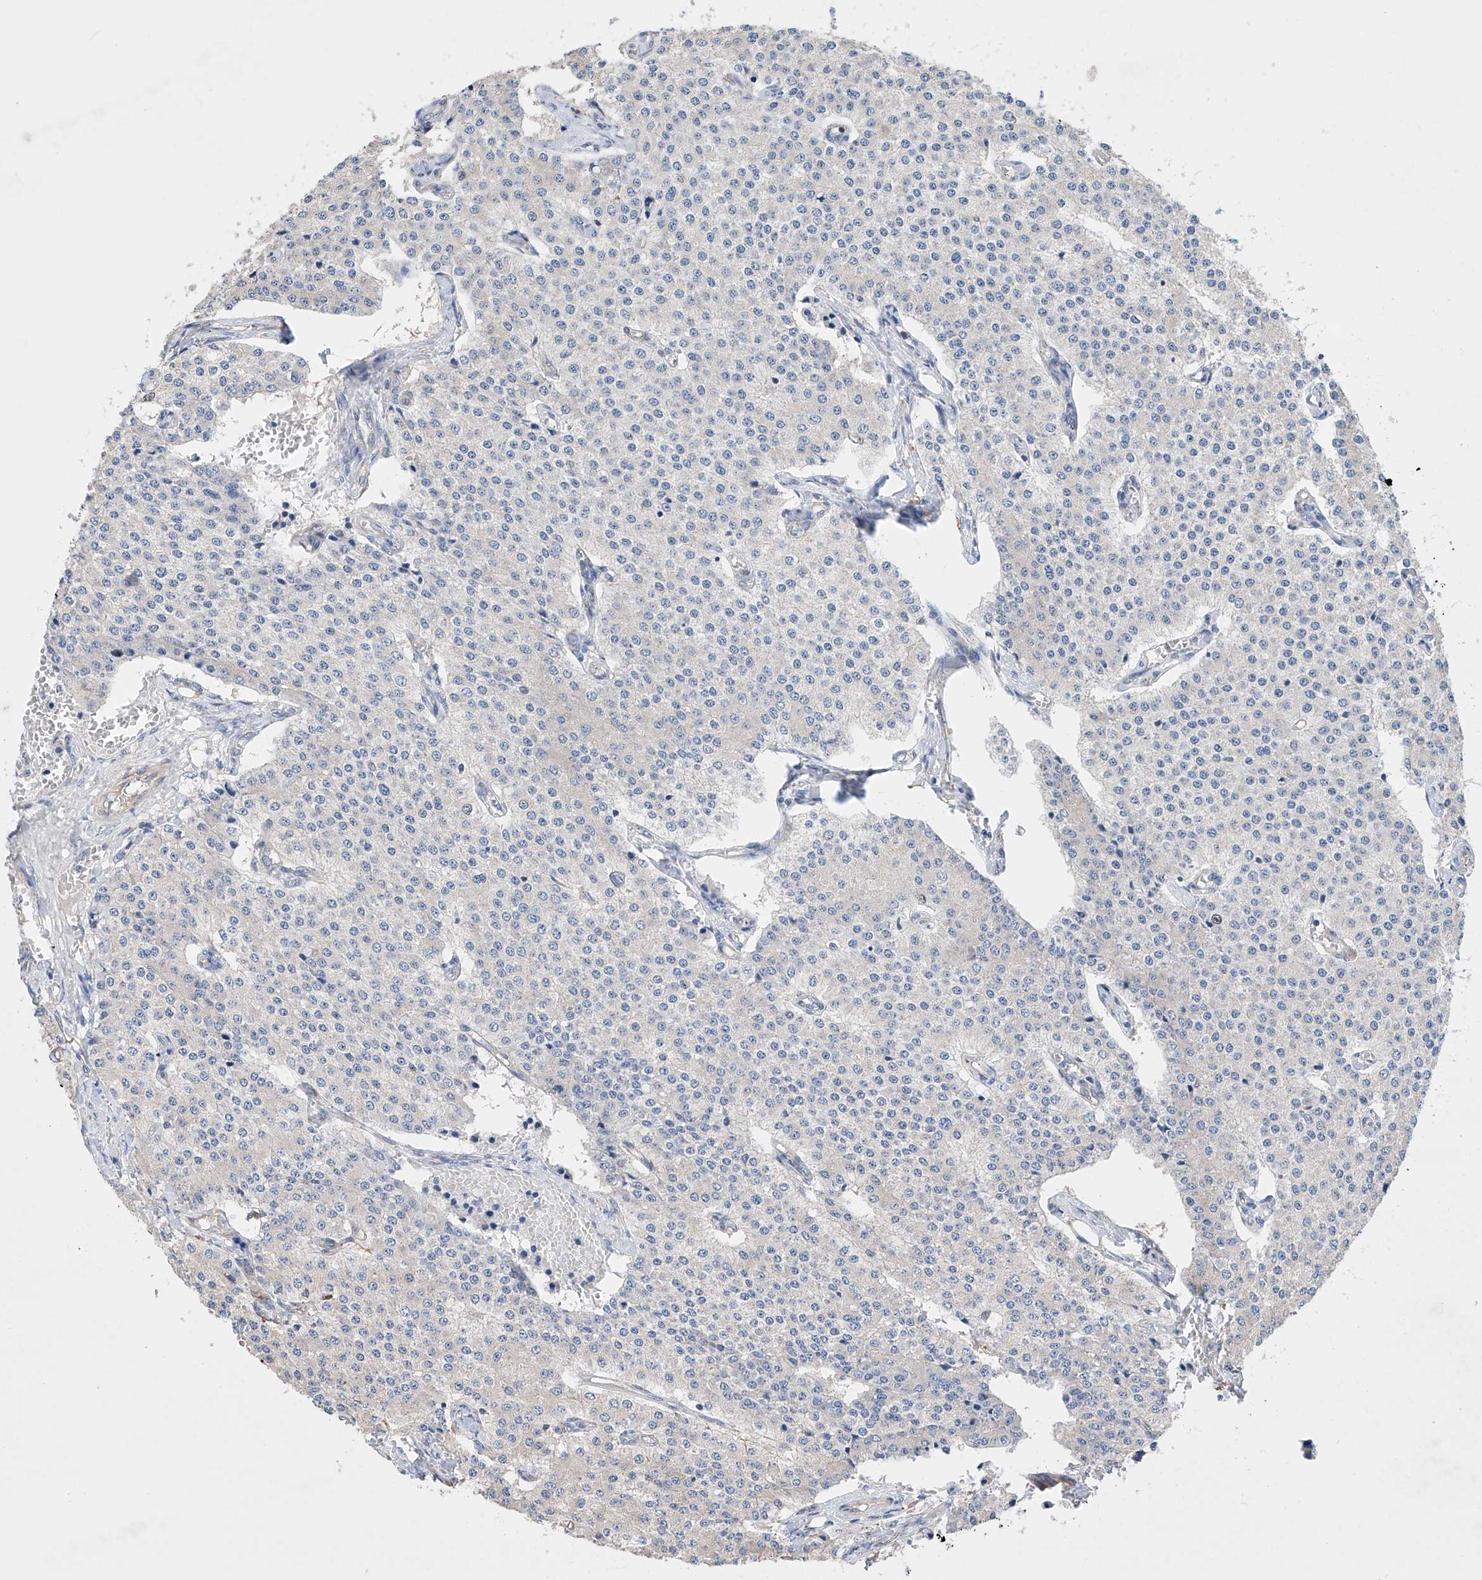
{"staining": {"intensity": "negative", "quantity": "none", "location": "none"}, "tissue": "carcinoid", "cell_type": "Tumor cells", "image_type": "cancer", "snomed": [{"axis": "morphology", "description": "Carcinoid, malignant, NOS"}, {"axis": "topography", "description": "Colon"}], "caption": "The photomicrograph demonstrates no staining of tumor cells in carcinoid.", "gene": "AFG1L", "patient": {"sex": "female", "age": 52}}